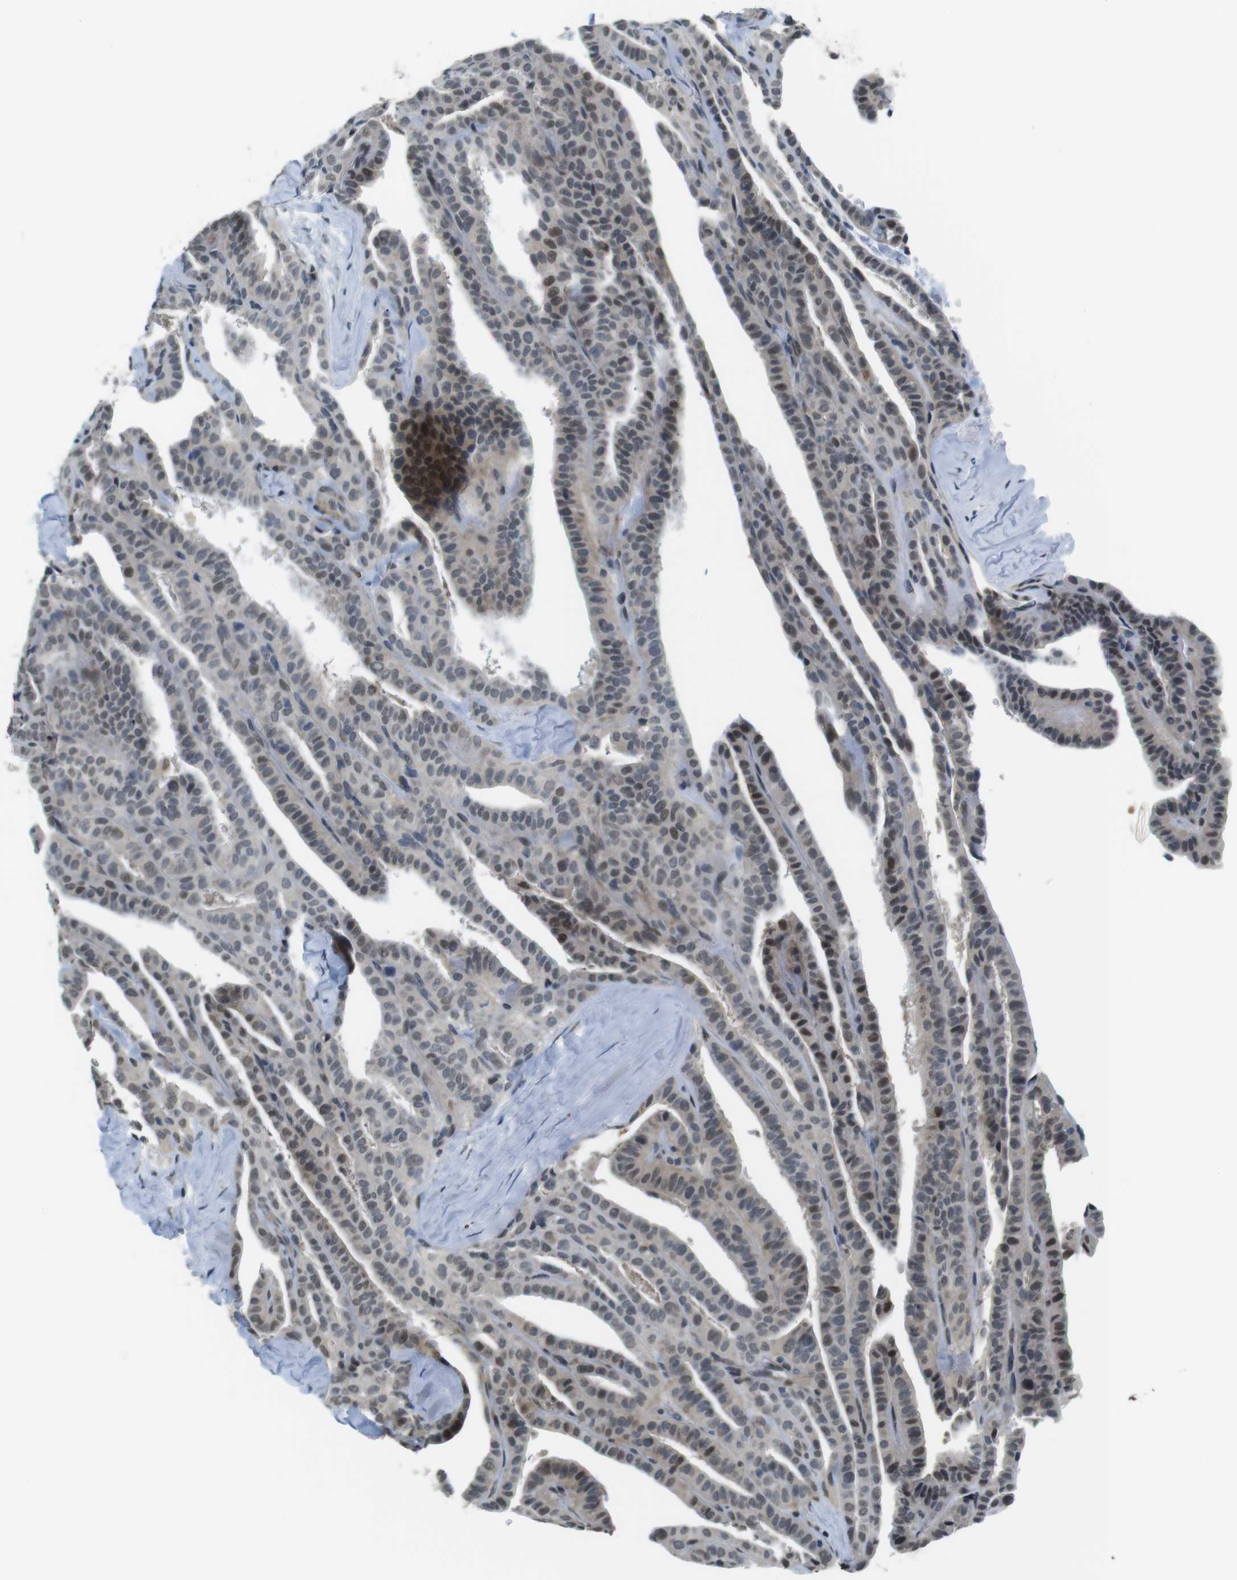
{"staining": {"intensity": "moderate", "quantity": "<25%", "location": "nuclear"}, "tissue": "thyroid cancer", "cell_type": "Tumor cells", "image_type": "cancer", "snomed": [{"axis": "morphology", "description": "Papillary adenocarcinoma, NOS"}, {"axis": "topography", "description": "Thyroid gland"}], "caption": "Thyroid papillary adenocarcinoma was stained to show a protein in brown. There is low levels of moderate nuclear staining in approximately <25% of tumor cells. The protein of interest is stained brown, and the nuclei are stained in blue (DAB IHC with brightfield microscopy, high magnification).", "gene": "USP7", "patient": {"sex": "male", "age": 77}}